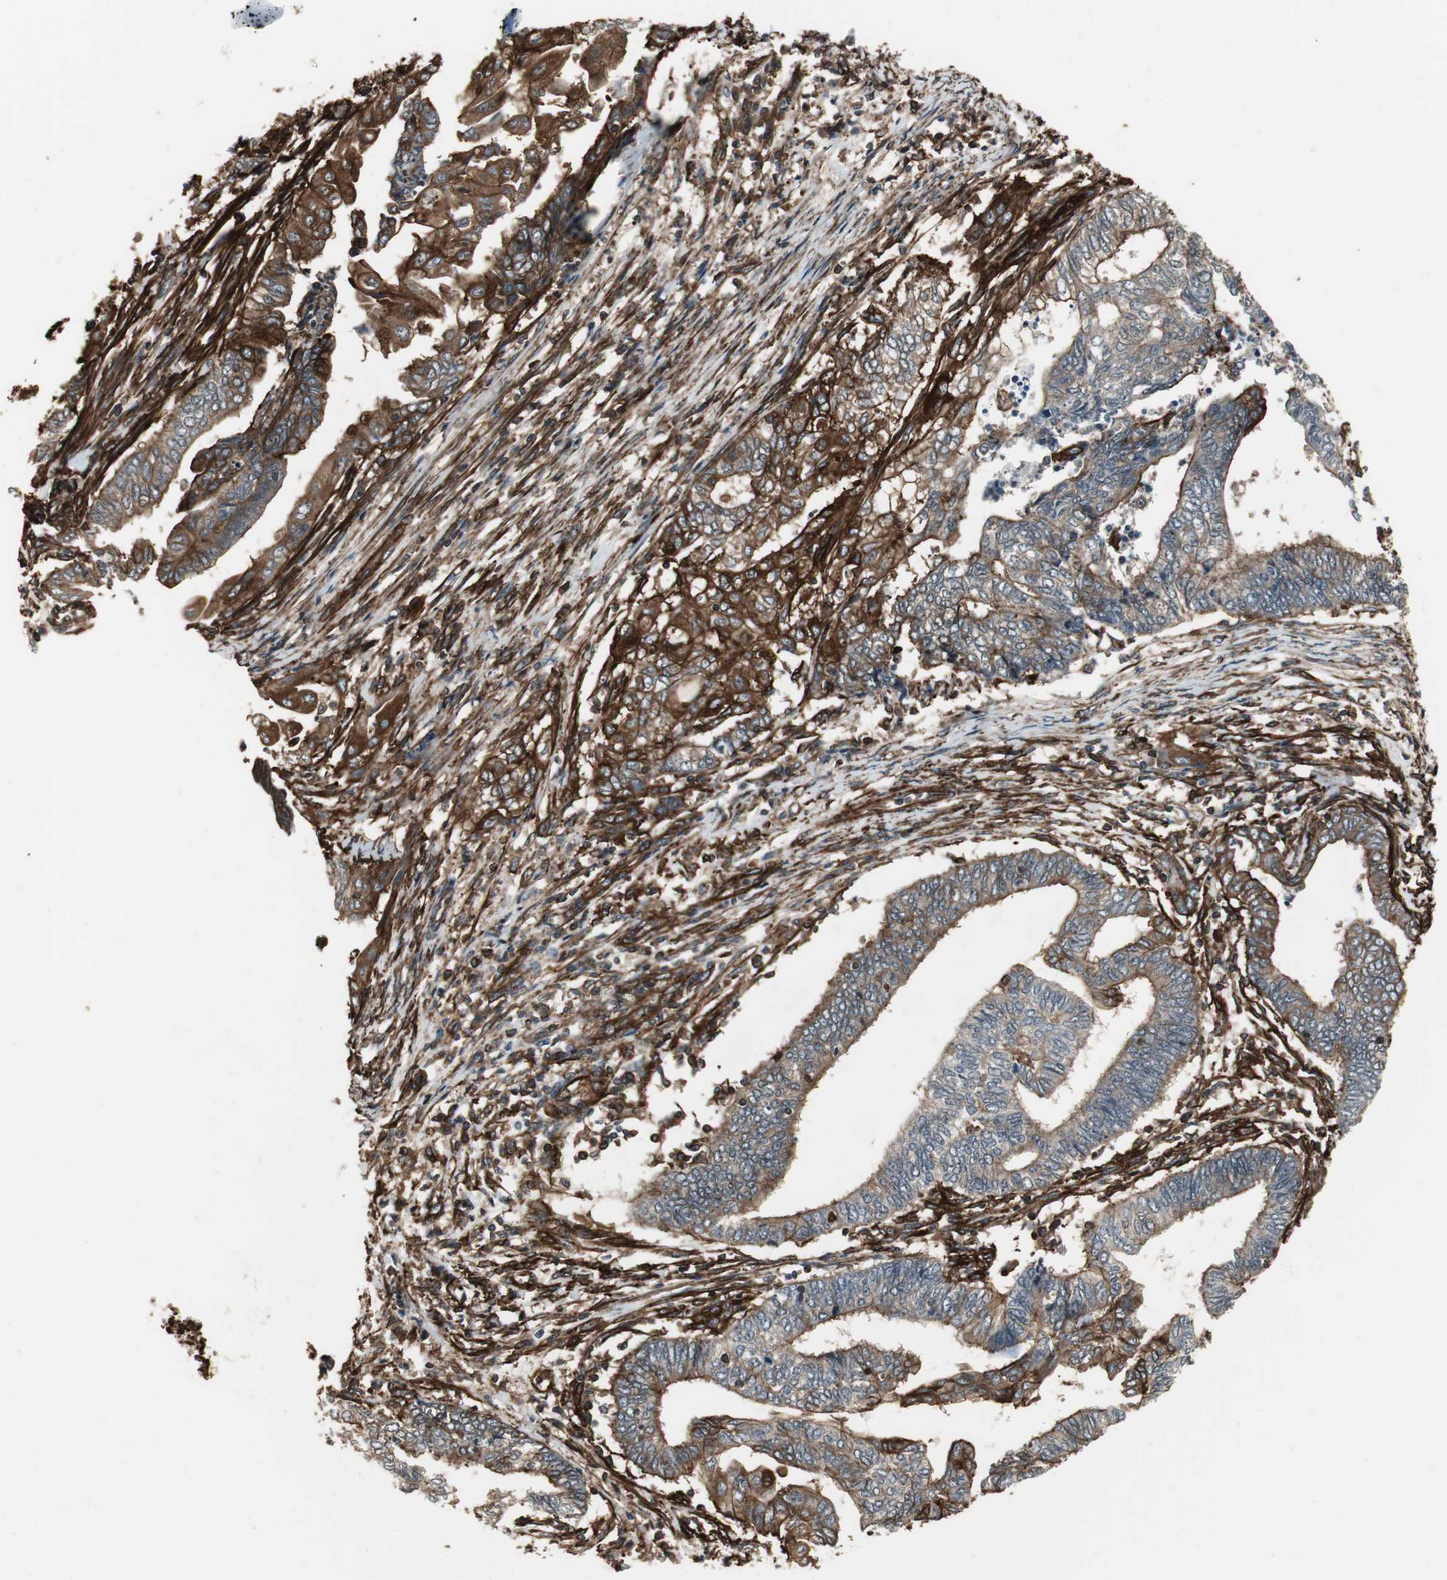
{"staining": {"intensity": "weak", "quantity": ">75%", "location": "cytoplasmic/membranous"}, "tissue": "endometrial cancer", "cell_type": "Tumor cells", "image_type": "cancer", "snomed": [{"axis": "morphology", "description": "Adenocarcinoma, NOS"}, {"axis": "topography", "description": "Uterus"}, {"axis": "topography", "description": "Endometrium"}], "caption": "Immunohistochemical staining of human endometrial cancer displays low levels of weak cytoplasmic/membranous protein staining in about >75% of tumor cells.", "gene": "PTPN11", "patient": {"sex": "female", "age": 70}}